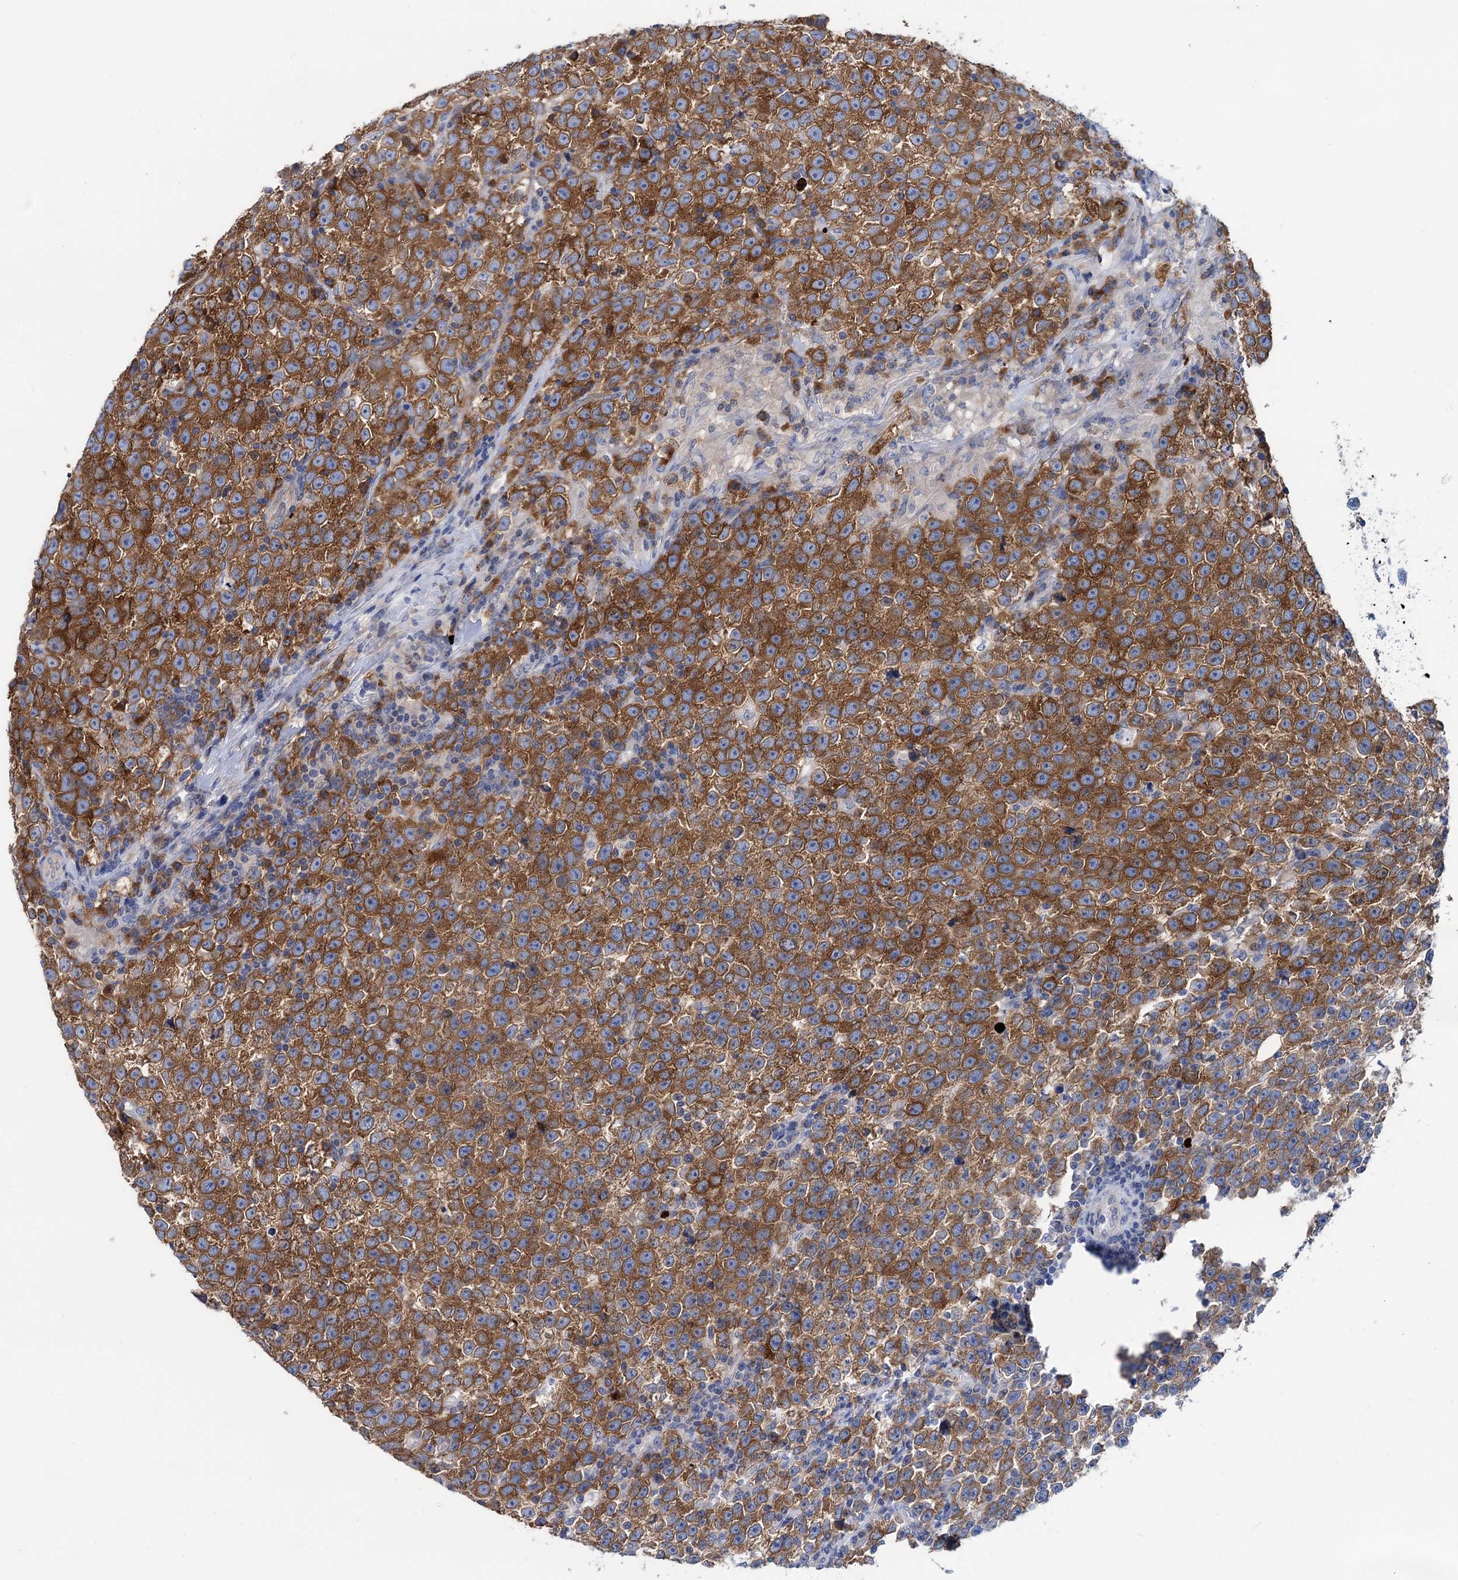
{"staining": {"intensity": "strong", "quantity": ">75%", "location": "cytoplasmic/membranous"}, "tissue": "testis cancer", "cell_type": "Tumor cells", "image_type": "cancer", "snomed": [{"axis": "morphology", "description": "Normal tissue, NOS"}, {"axis": "morphology", "description": "Seminoma, NOS"}, {"axis": "topography", "description": "Testis"}], "caption": "Protein expression analysis of human testis cancer reveals strong cytoplasmic/membranous staining in about >75% of tumor cells.", "gene": "ZNRD2", "patient": {"sex": "male", "age": 43}}